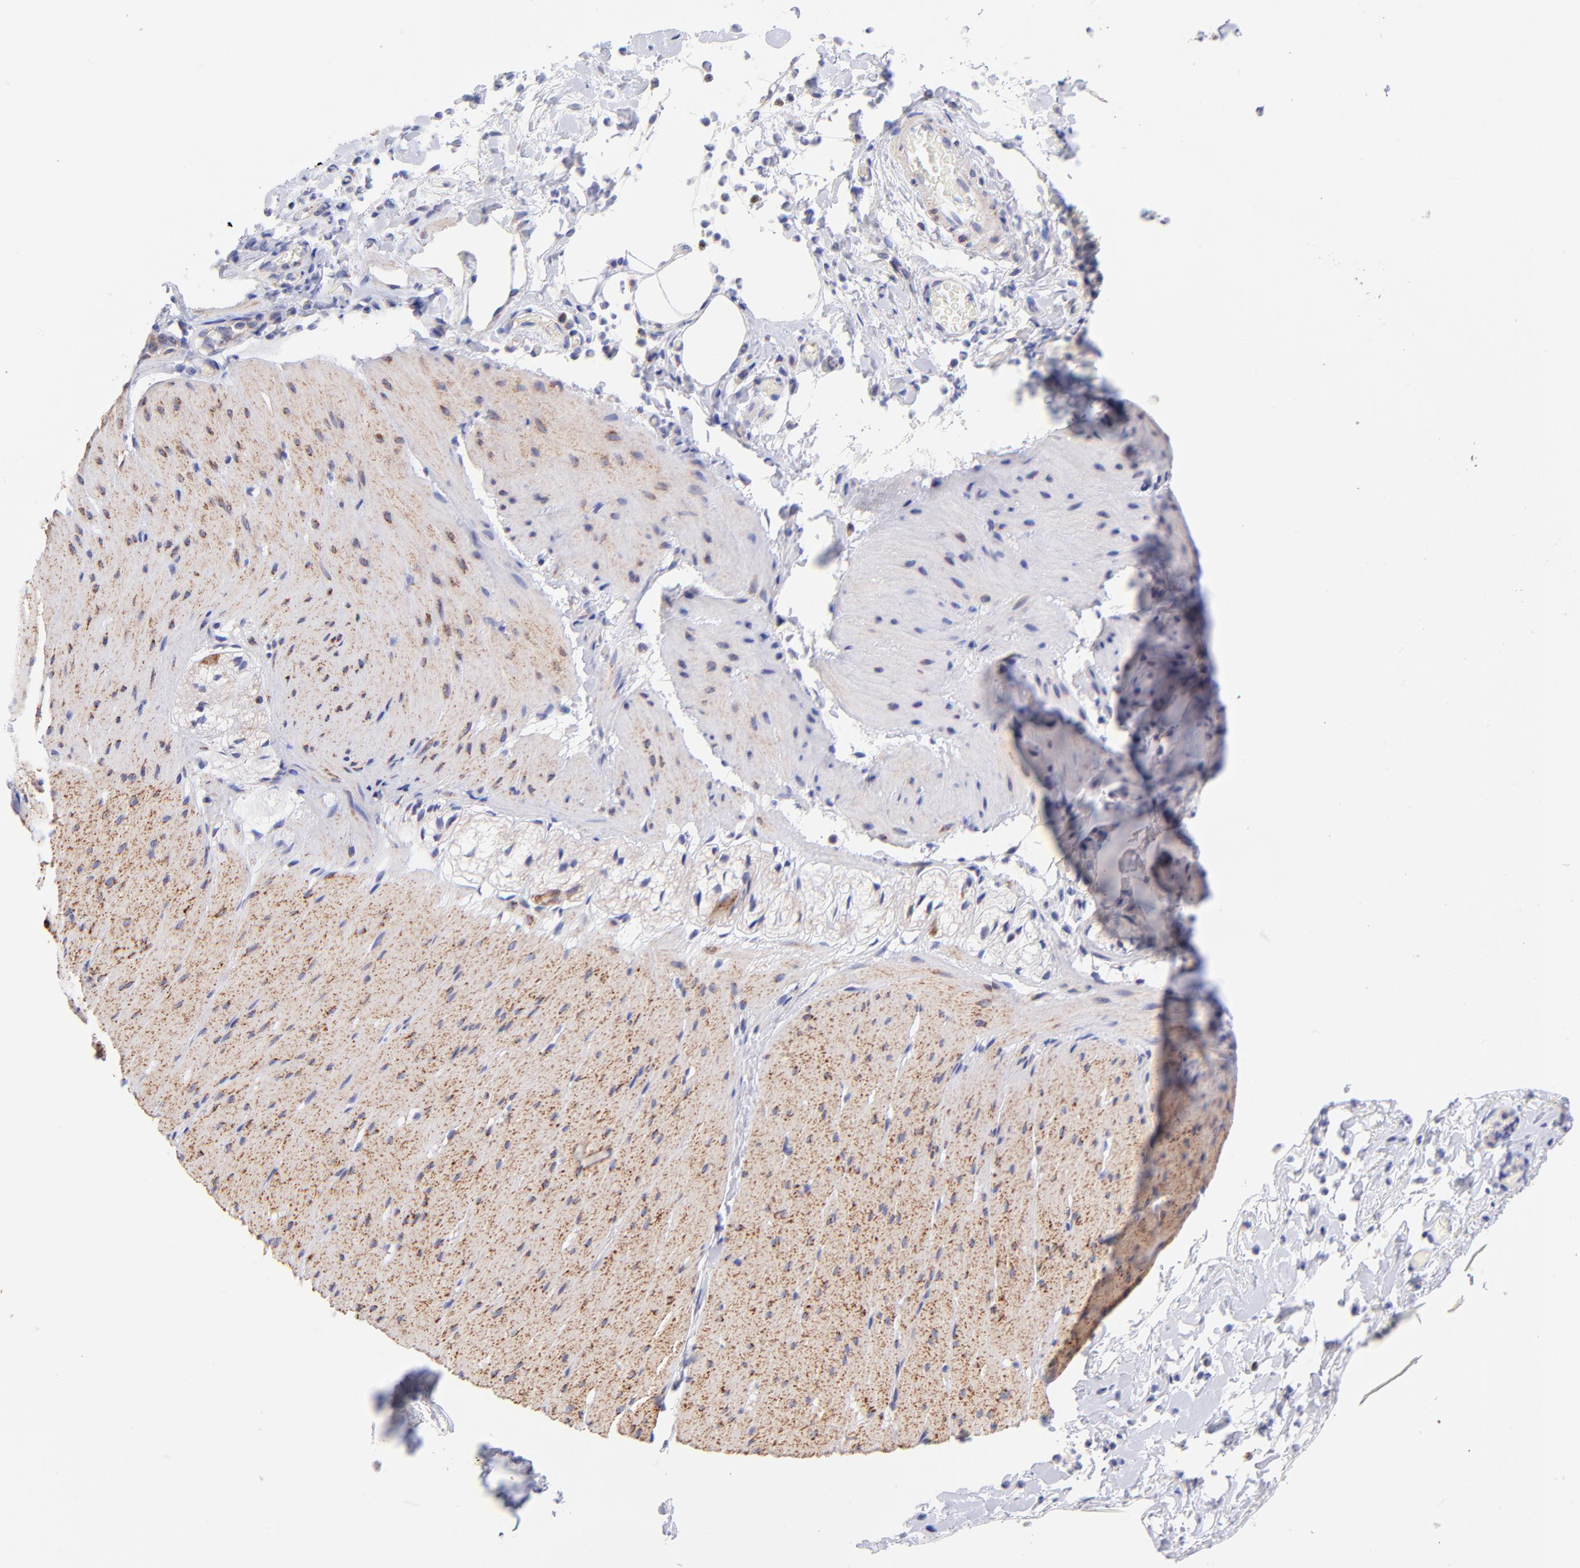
{"staining": {"intensity": "weak", "quantity": "25%-75%", "location": "cytoplasmic/membranous"}, "tissue": "smooth muscle", "cell_type": "Smooth muscle cells", "image_type": "normal", "snomed": [{"axis": "morphology", "description": "Normal tissue, NOS"}, {"axis": "topography", "description": "Smooth muscle"}, {"axis": "topography", "description": "Colon"}], "caption": "Immunohistochemical staining of unremarkable human smooth muscle displays low levels of weak cytoplasmic/membranous expression in about 25%-75% of smooth muscle cells.", "gene": "NDUFB7", "patient": {"sex": "male", "age": 67}}